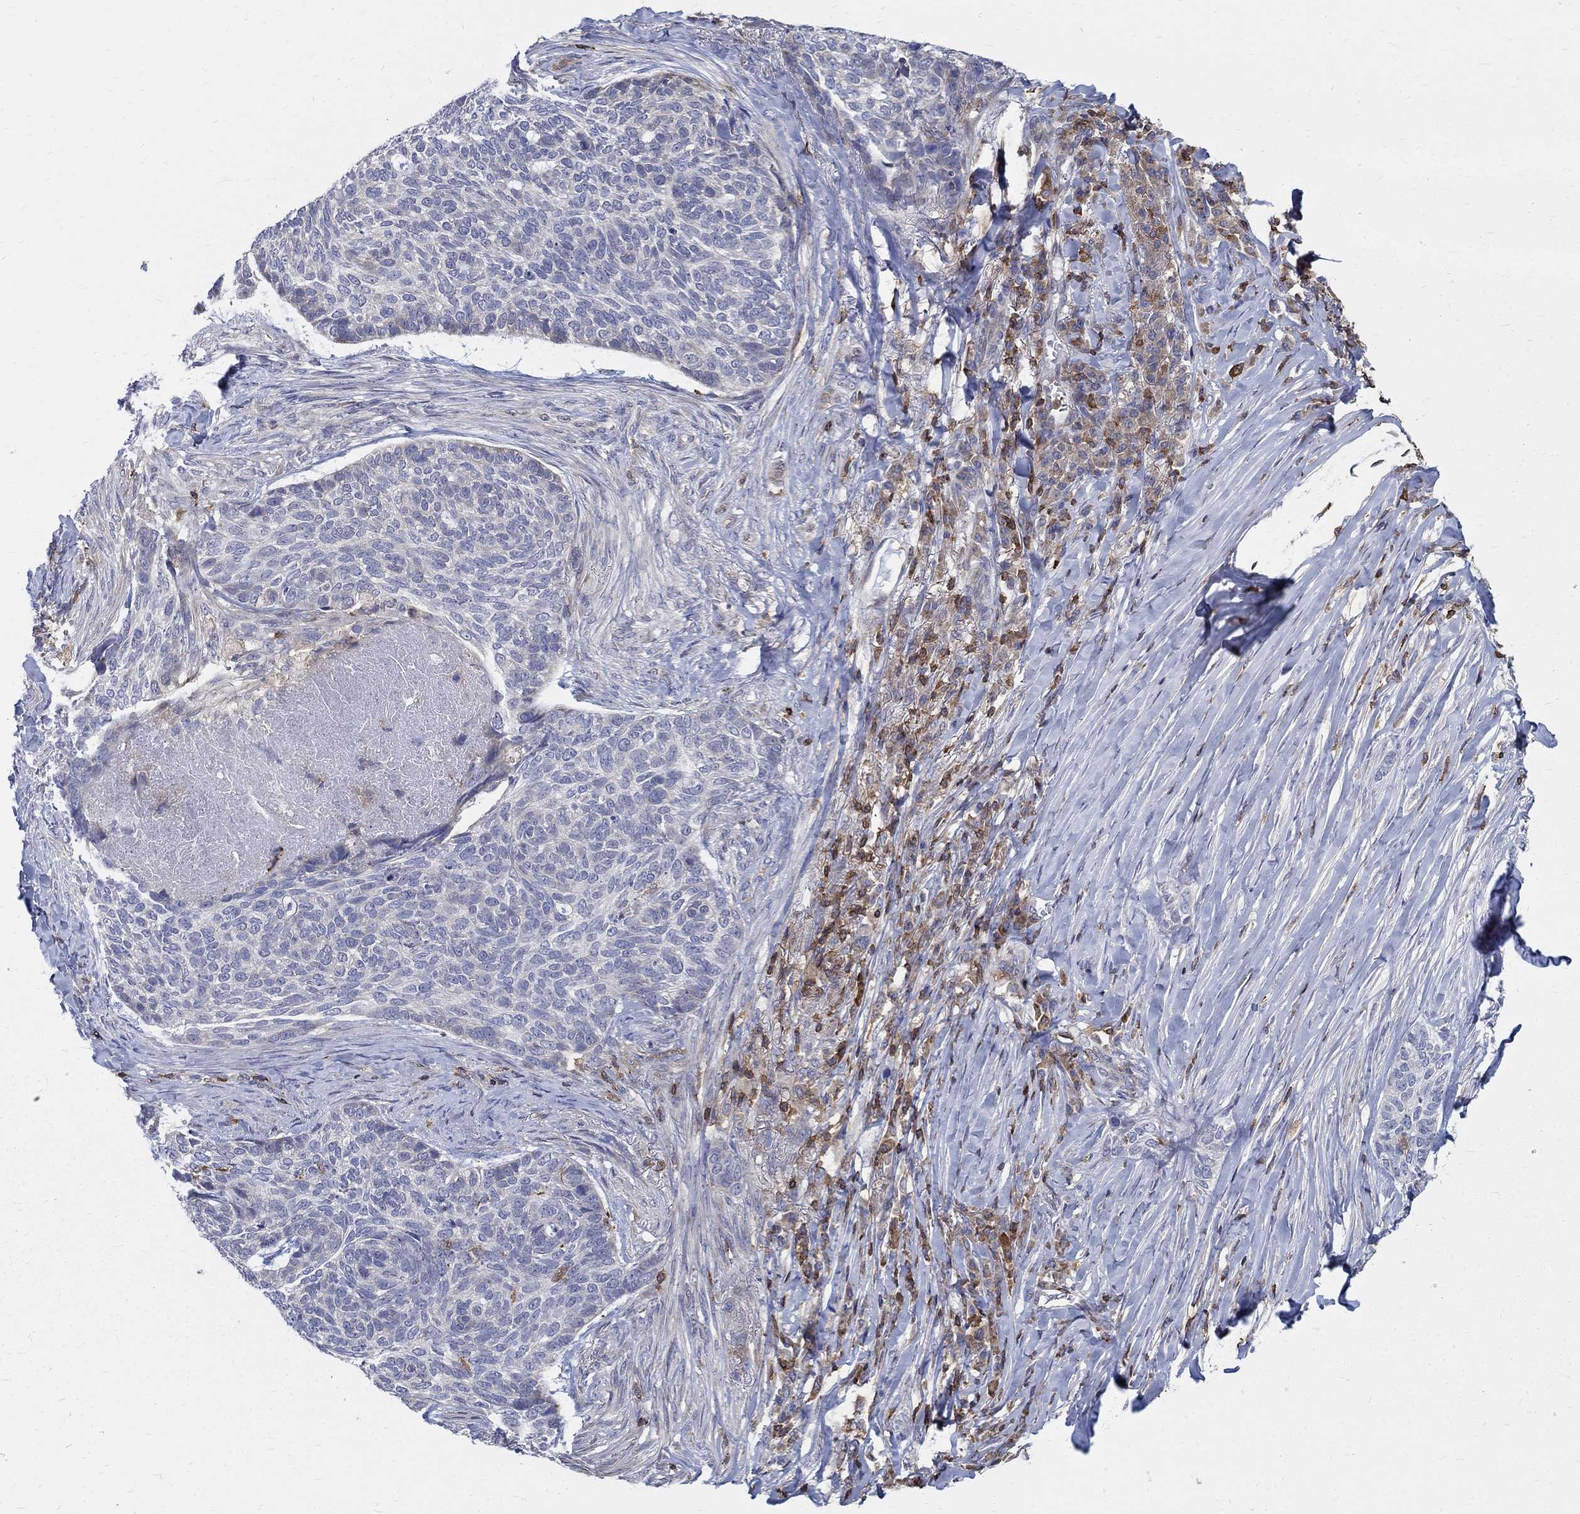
{"staining": {"intensity": "negative", "quantity": "none", "location": "none"}, "tissue": "skin cancer", "cell_type": "Tumor cells", "image_type": "cancer", "snomed": [{"axis": "morphology", "description": "Basal cell carcinoma"}, {"axis": "topography", "description": "Skin"}], "caption": "This is a histopathology image of IHC staining of skin basal cell carcinoma, which shows no staining in tumor cells. Brightfield microscopy of immunohistochemistry (IHC) stained with DAB (brown) and hematoxylin (blue), captured at high magnification.", "gene": "AGAP2", "patient": {"sex": "female", "age": 69}}